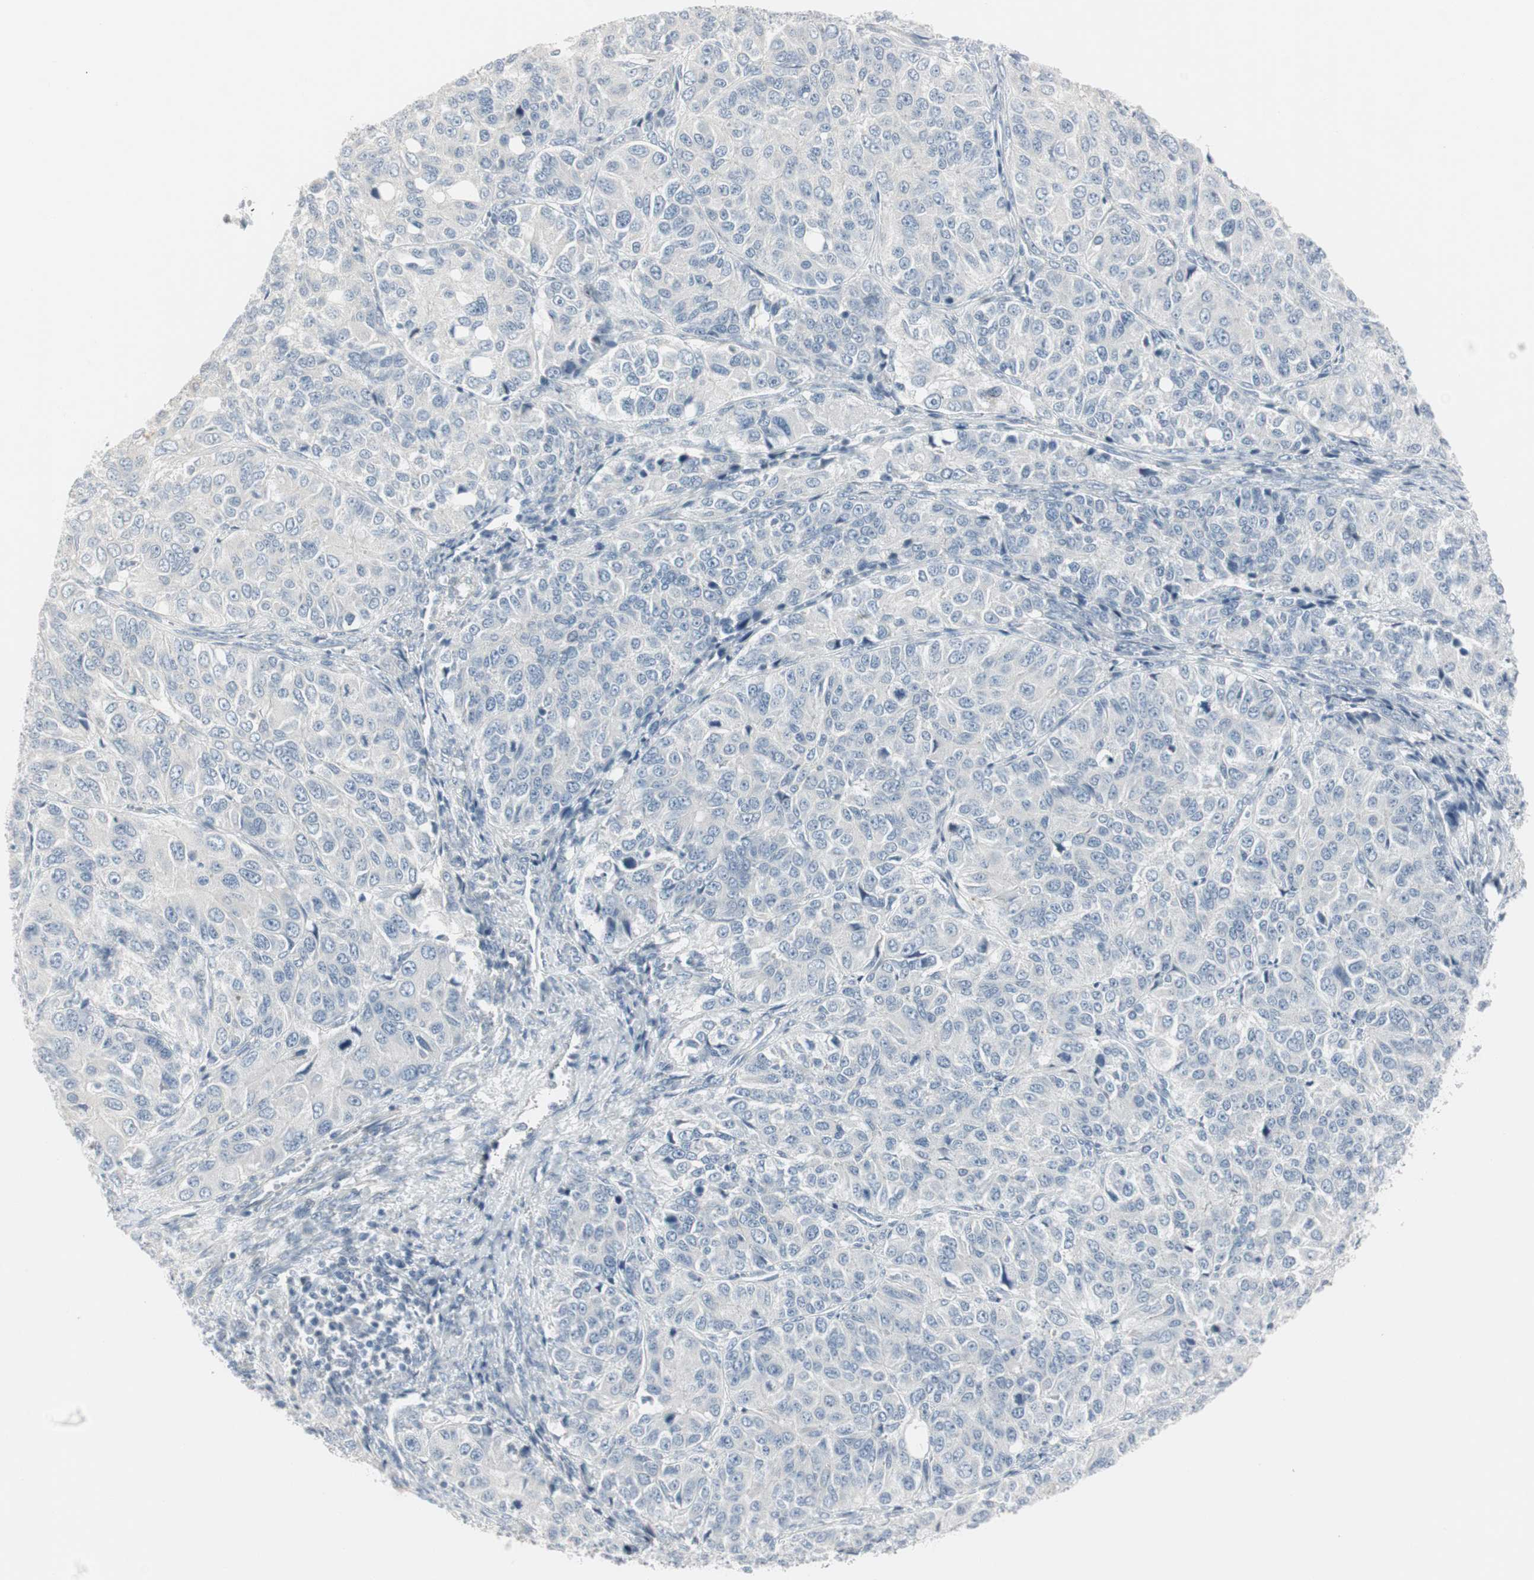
{"staining": {"intensity": "negative", "quantity": "none", "location": "none"}, "tissue": "ovarian cancer", "cell_type": "Tumor cells", "image_type": "cancer", "snomed": [{"axis": "morphology", "description": "Carcinoma, endometroid"}, {"axis": "topography", "description": "Ovary"}], "caption": "DAB immunohistochemical staining of ovarian cancer displays no significant positivity in tumor cells.", "gene": "DMPK", "patient": {"sex": "female", "age": 51}}